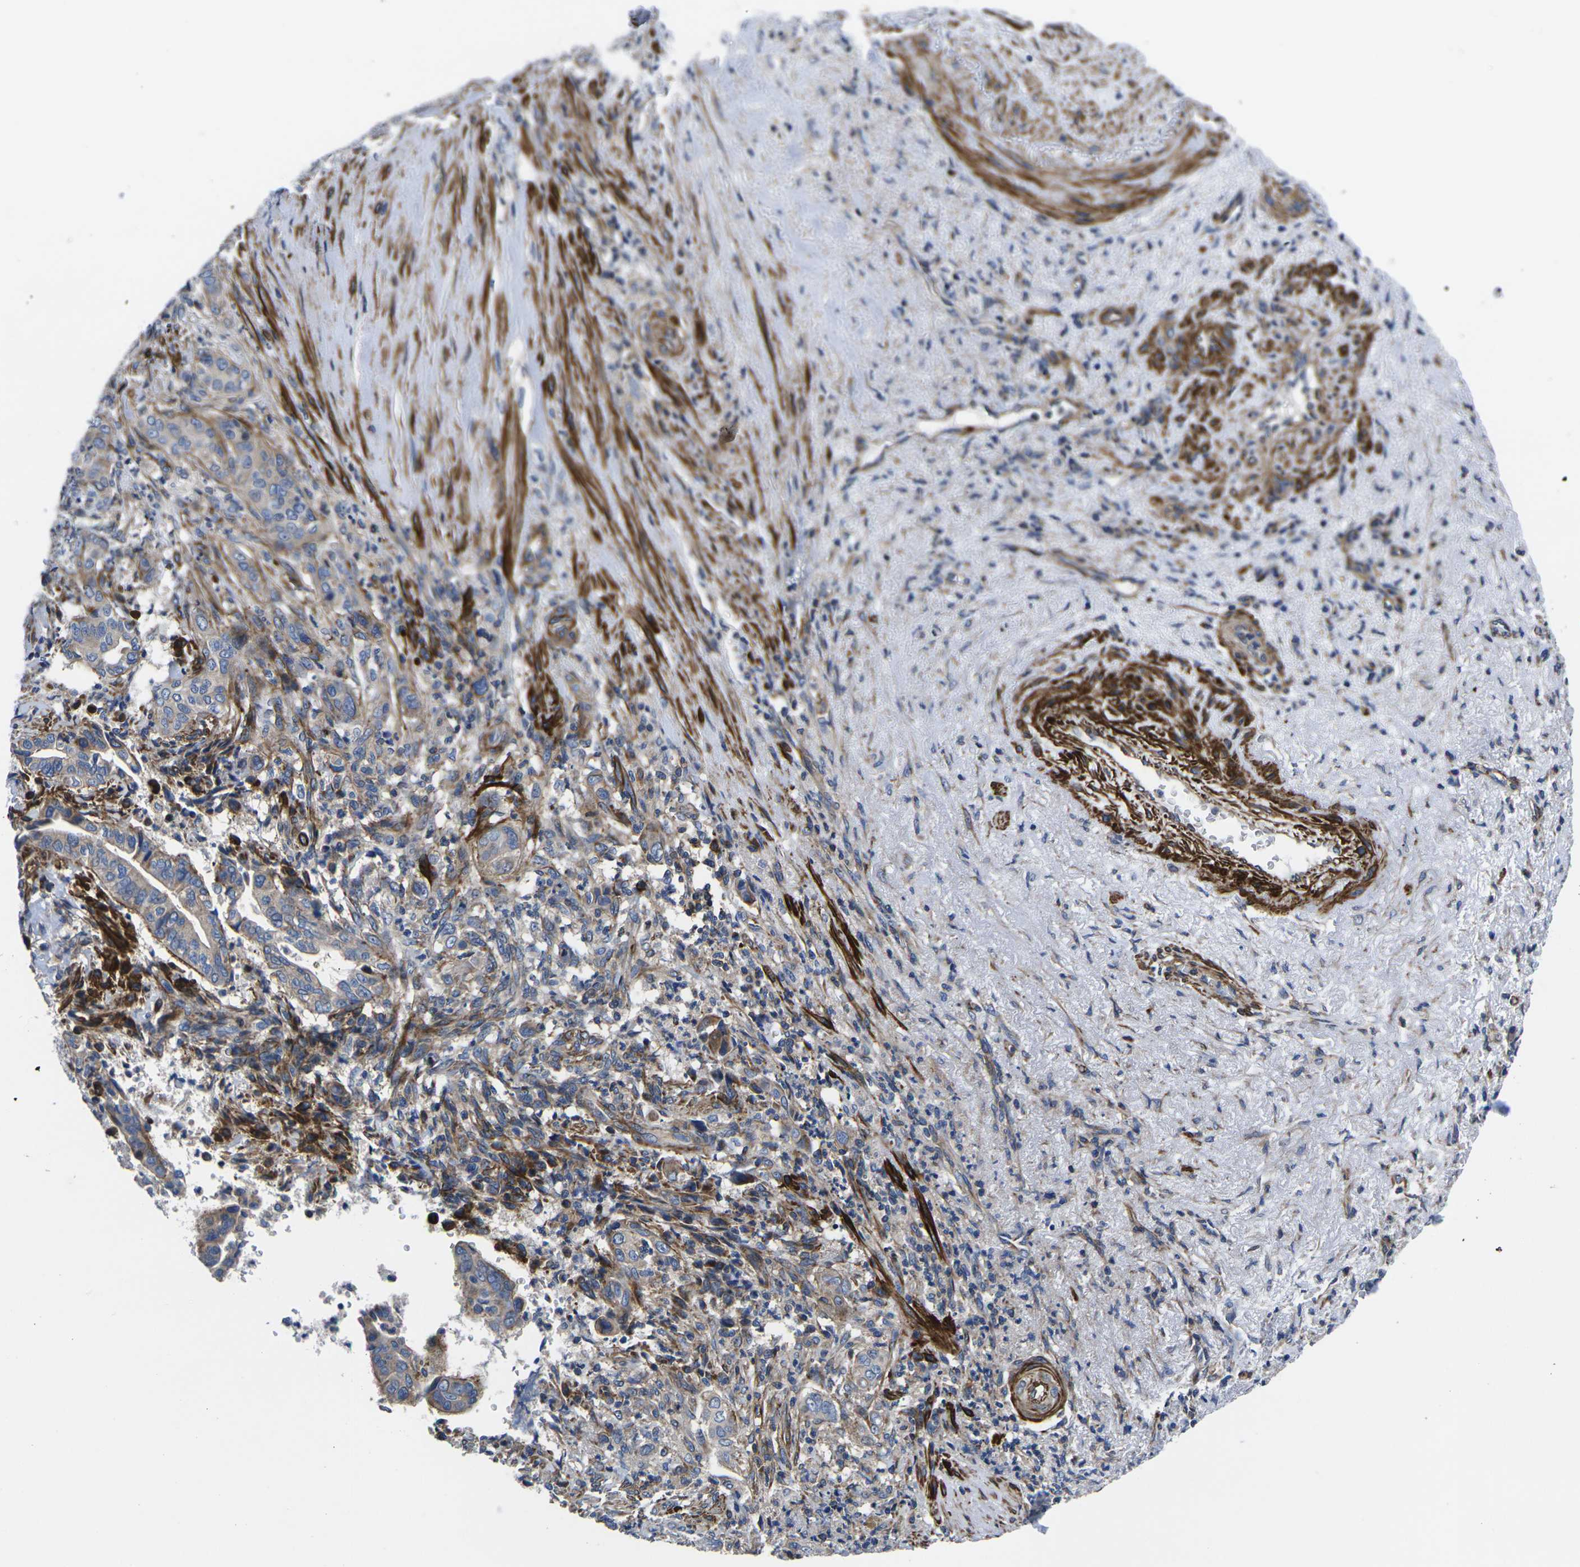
{"staining": {"intensity": "weak", "quantity": ">75%", "location": "cytoplasmic/membranous"}, "tissue": "liver cancer", "cell_type": "Tumor cells", "image_type": "cancer", "snomed": [{"axis": "morphology", "description": "Cholangiocarcinoma"}, {"axis": "topography", "description": "Liver"}], "caption": "Liver cancer stained with DAB (3,3'-diaminobenzidine) IHC displays low levels of weak cytoplasmic/membranous staining in about >75% of tumor cells.", "gene": "GPR4", "patient": {"sex": "female", "age": 67}}